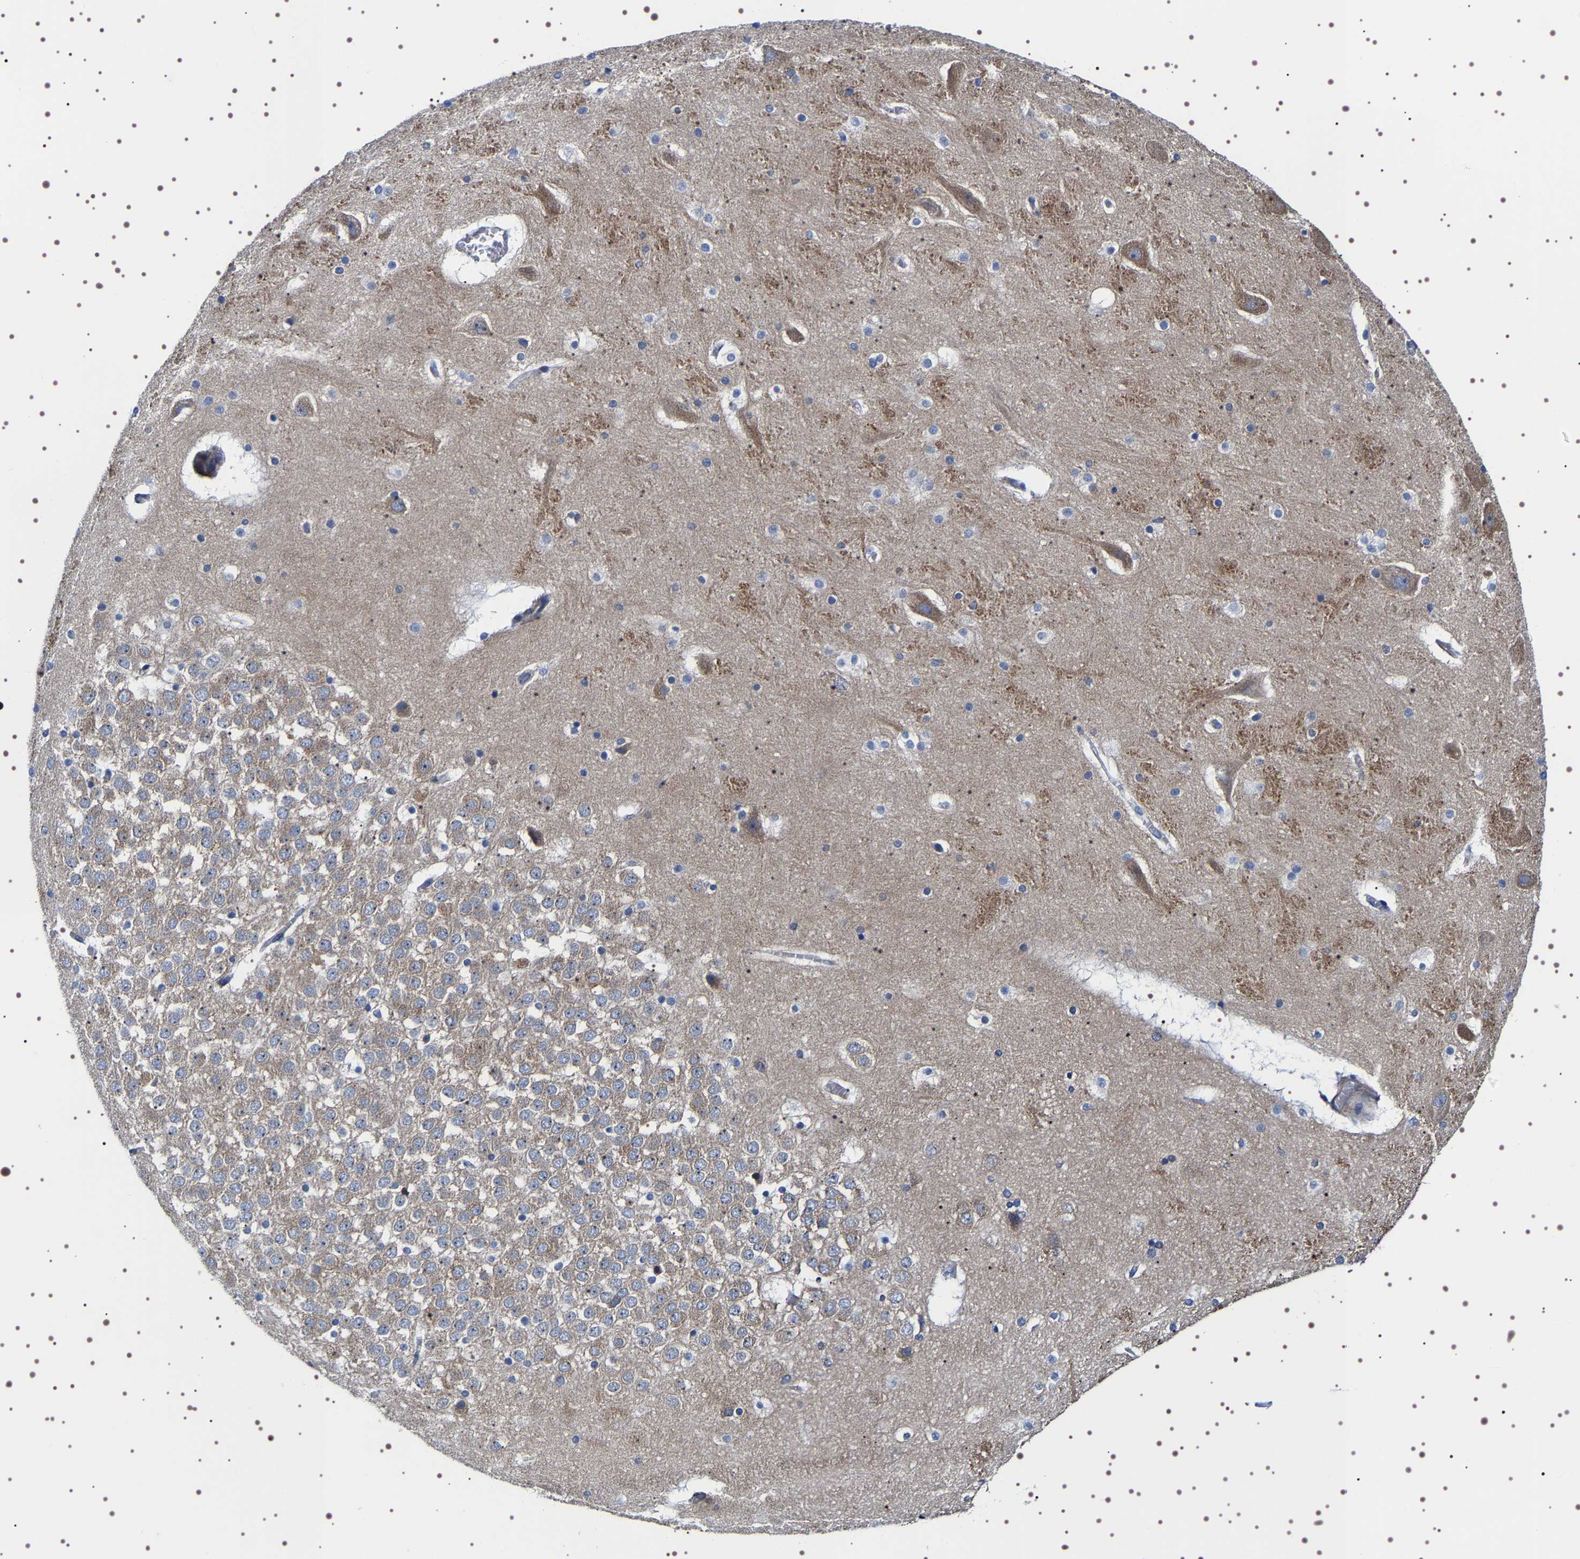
{"staining": {"intensity": "negative", "quantity": "none", "location": "none"}, "tissue": "hippocampus", "cell_type": "Glial cells", "image_type": "normal", "snomed": [{"axis": "morphology", "description": "Normal tissue, NOS"}, {"axis": "topography", "description": "Hippocampus"}], "caption": "A high-resolution image shows immunohistochemistry (IHC) staining of normal hippocampus, which displays no significant expression in glial cells.", "gene": "SQLE", "patient": {"sex": "male", "age": 45}}